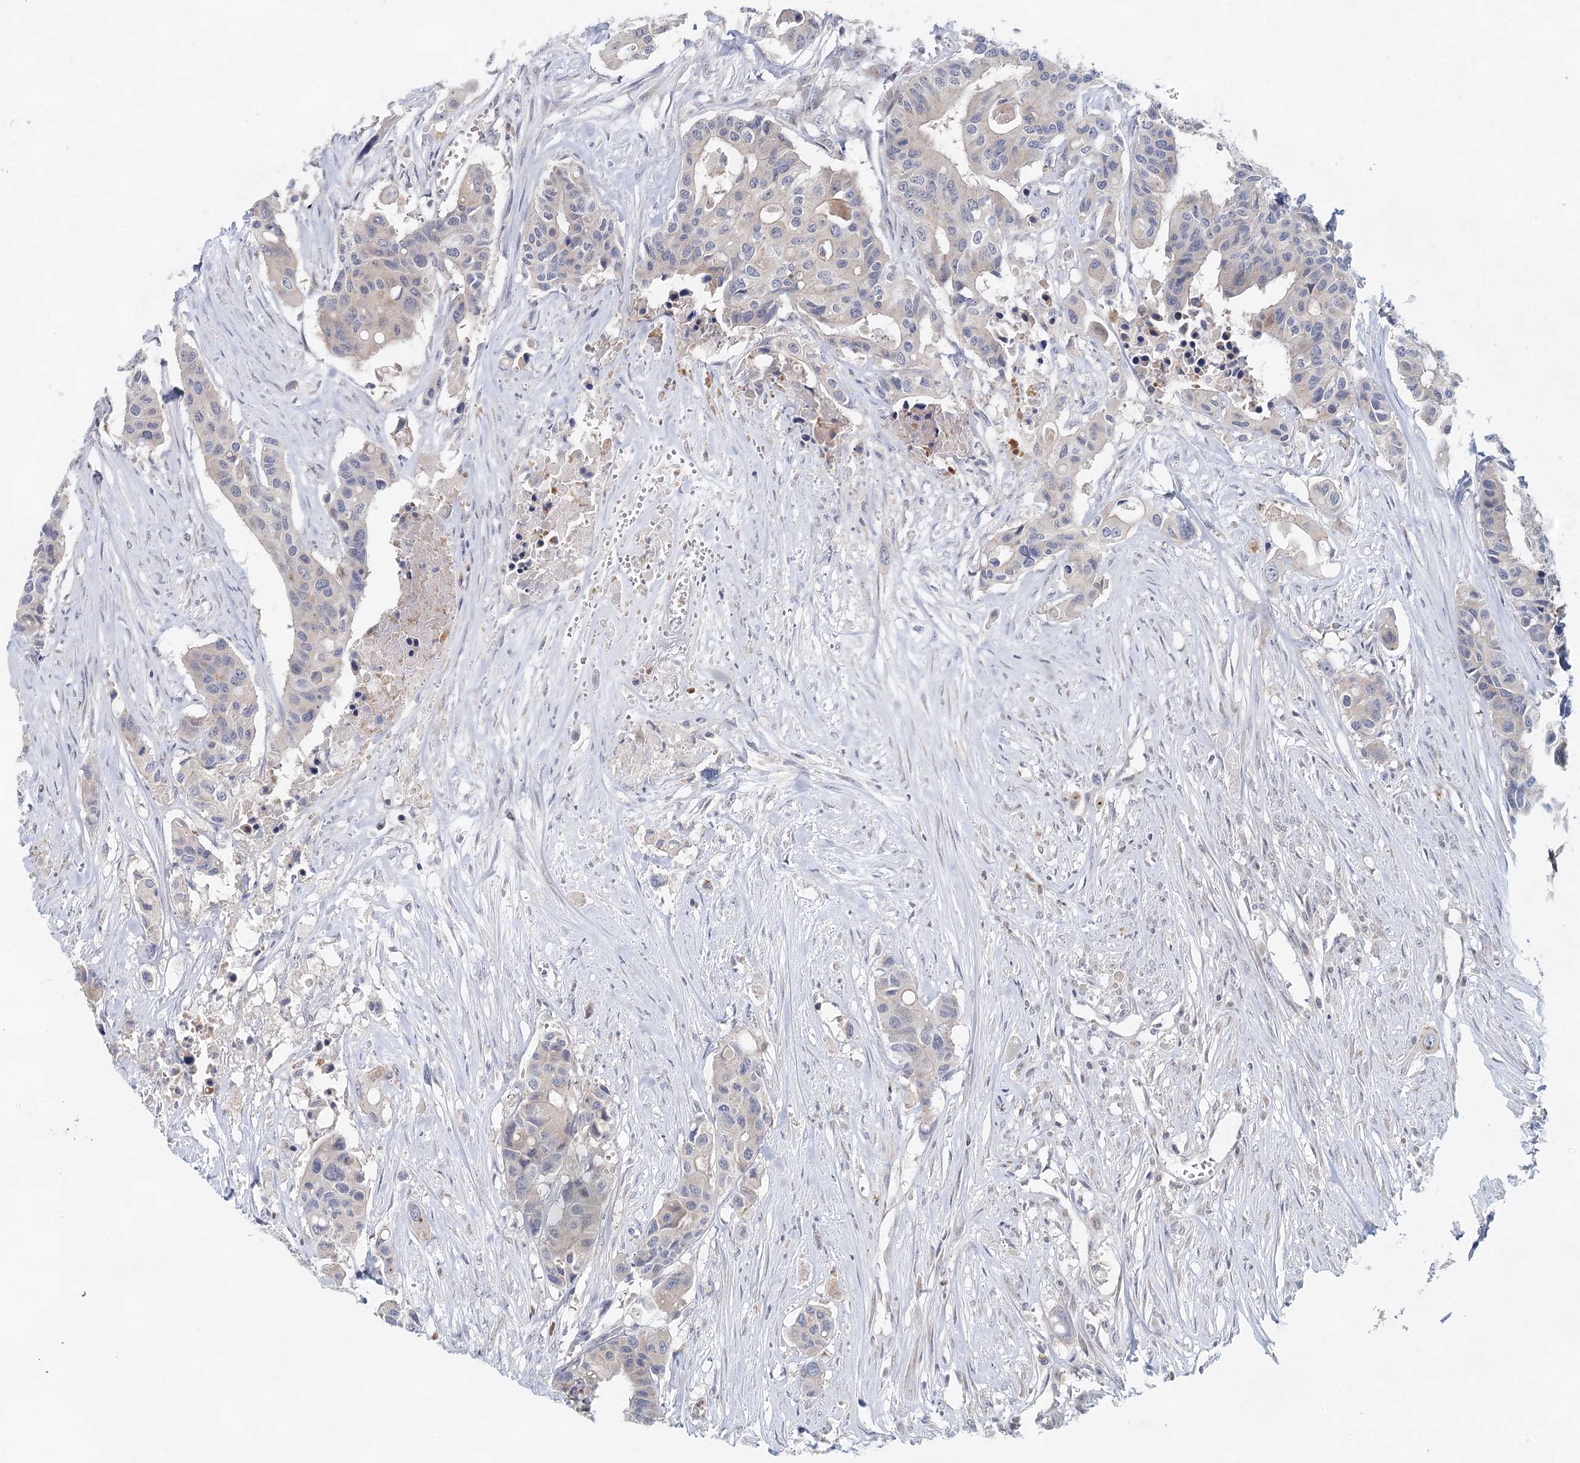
{"staining": {"intensity": "negative", "quantity": "none", "location": "none"}, "tissue": "colorectal cancer", "cell_type": "Tumor cells", "image_type": "cancer", "snomed": [{"axis": "morphology", "description": "Adenocarcinoma, NOS"}, {"axis": "topography", "description": "Colon"}], "caption": "An immunohistochemistry image of adenocarcinoma (colorectal) is shown. There is no staining in tumor cells of adenocarcinoma (colorectal).", "gene": "BLTP1", "patient": {"sex": "male", "age": 77}}